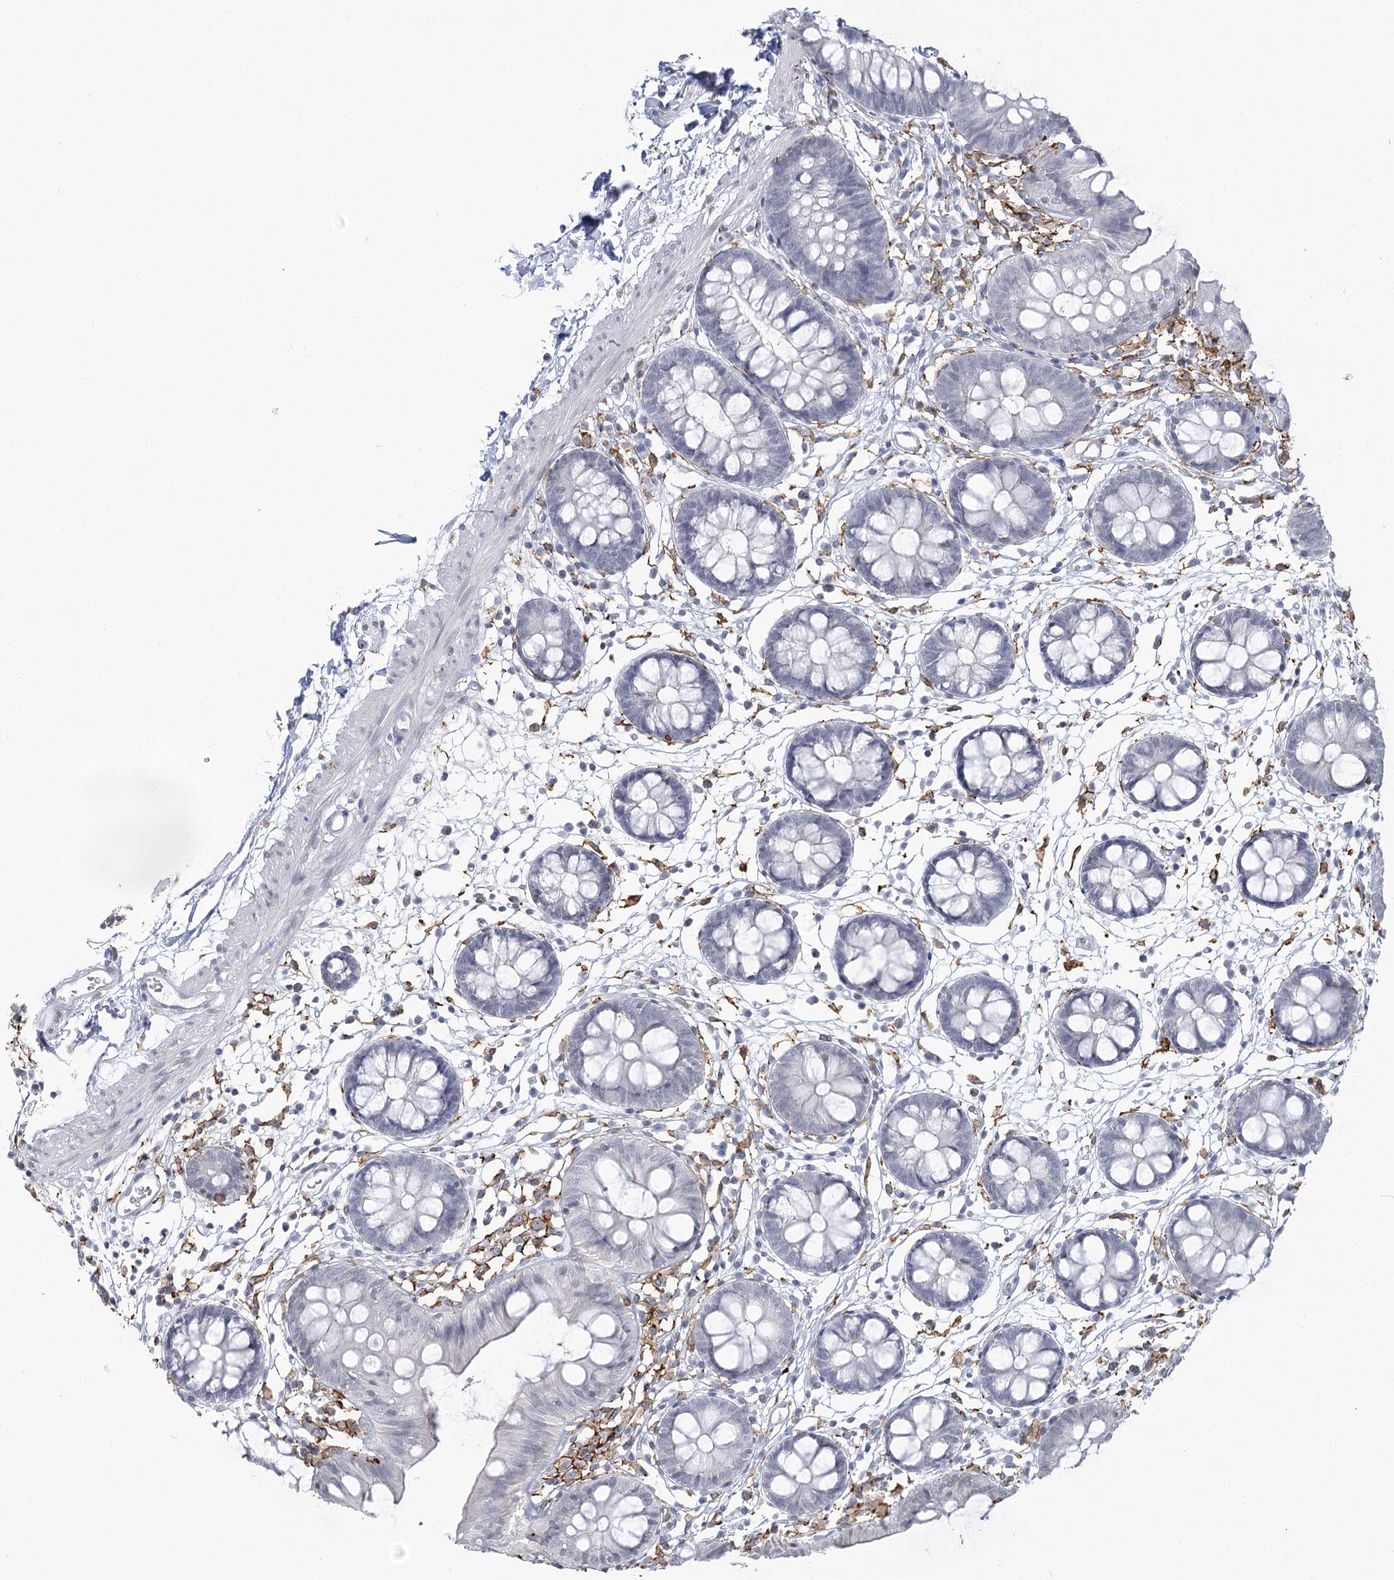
{"staining": {"intensity": "negative", "quantity": "none", "location": "none"}, "tissue": "colon", "cell_type": "Endothelial cells", "image_type": "normal", "snomed": [{"axis": "morphology", "description": "Normal tissue, NOS"}, {"axis": "topography", "description": "Colon"}], "caption": "High magnification brightfield microscopy of unremarkable colon stained with DAB (brown) and counterstained with hematoxylin (blue): endothelial cells show no significant staining. (DAB immunohistochemistry (IHC), high magnification).", "gene": "C11orf1", "patient": {"sex": "male", "age": 56}}